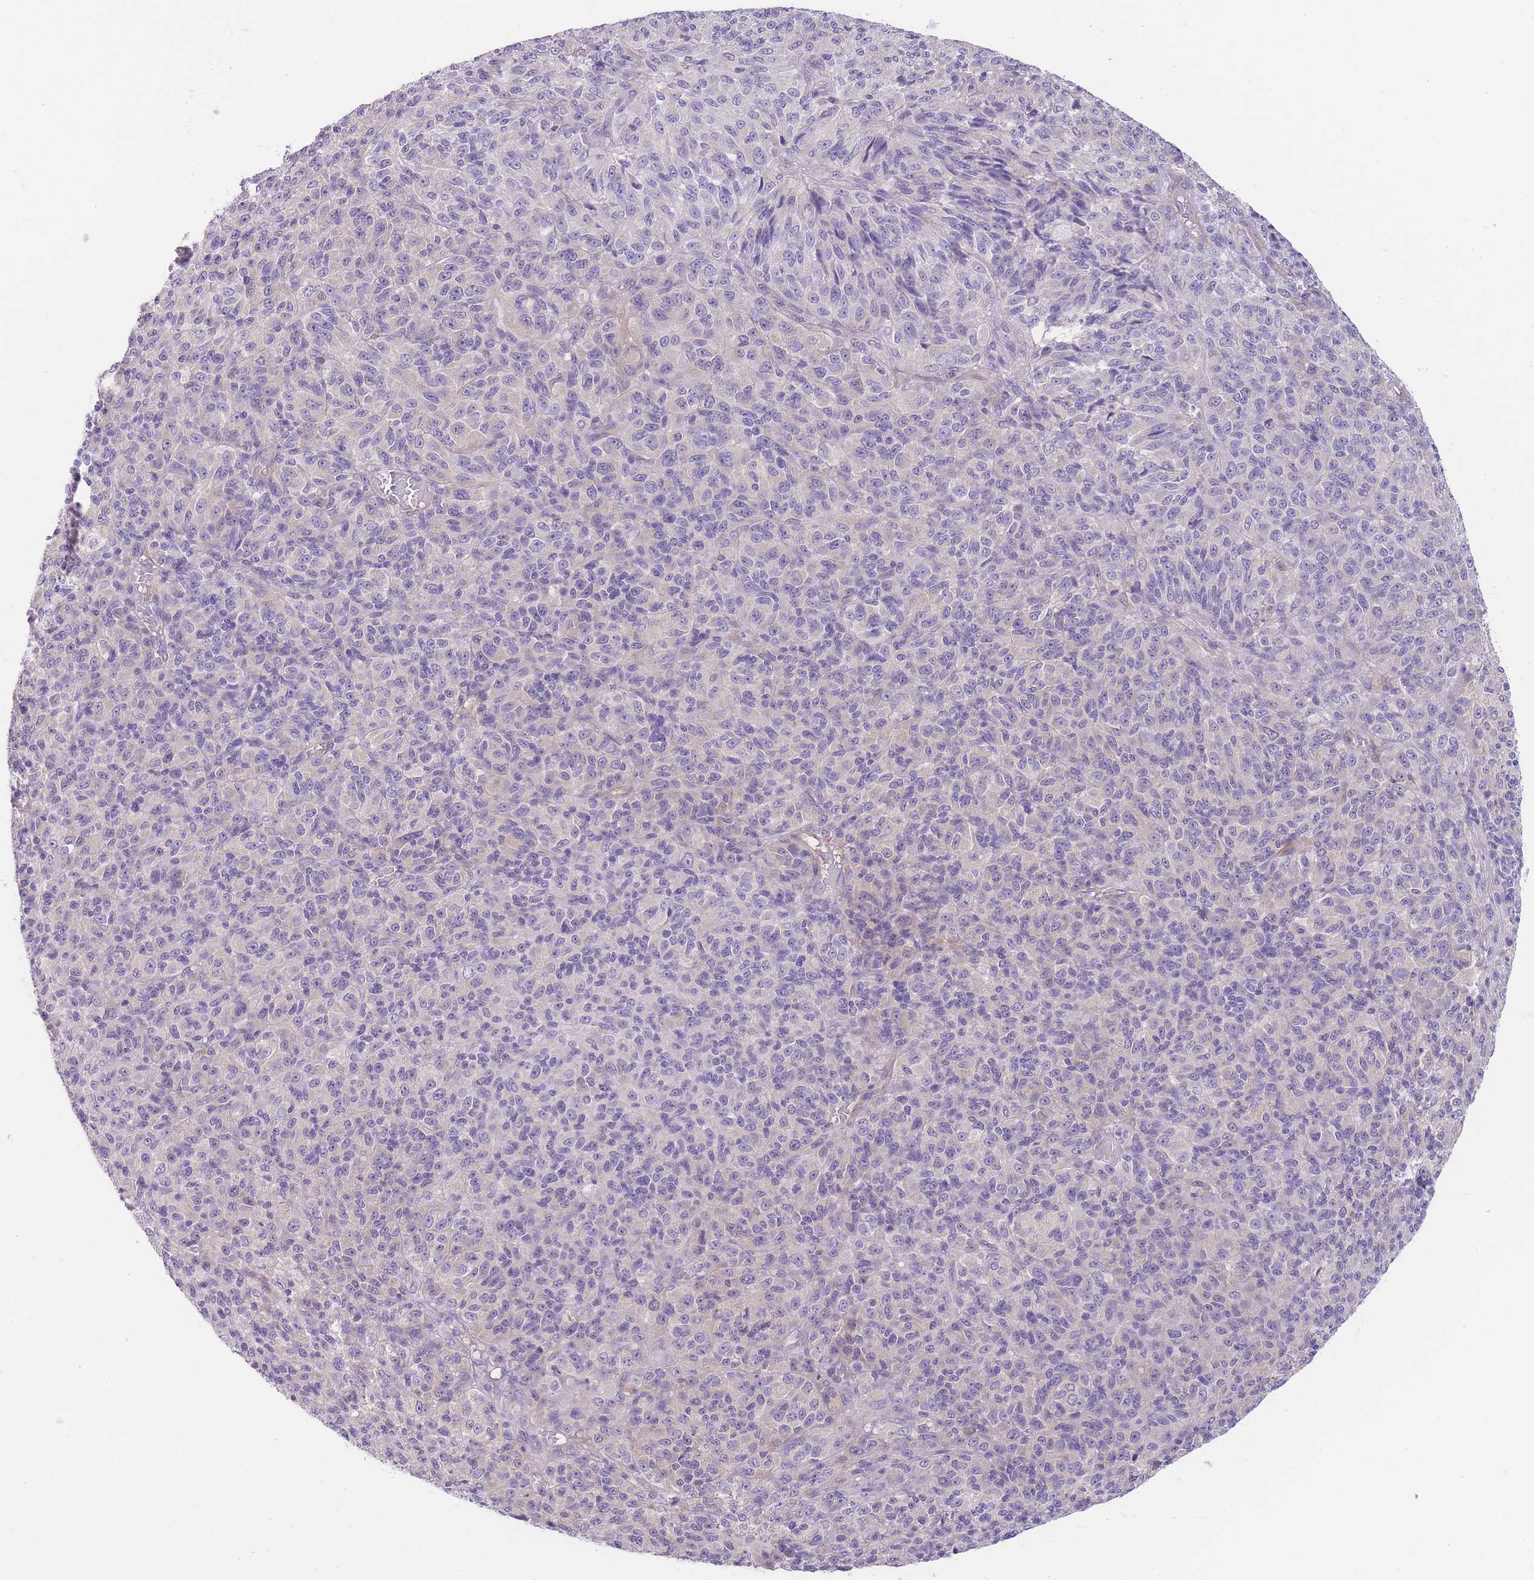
{"staining": {"intensity": "negative", "quantity": "none", "location": "none"}, "tissue": "melanoma", "cell_type": "Tumor cells", "image_type": "cancer", "snomed": [{"axis": "morphology", "description": "Malignant melanoma, Metastatic site"}, {"axis": "topography", "description": "Brain"}], "caption": "Immunohistochemistry histopathology image of neoplastic tissue: melanoma stained with DAB (3,3'-diaminobenzidine) displays no significant protein staining in tumor cells.", "gene": "OR11H12", "patient": {"sex": "female", "age": 56}}